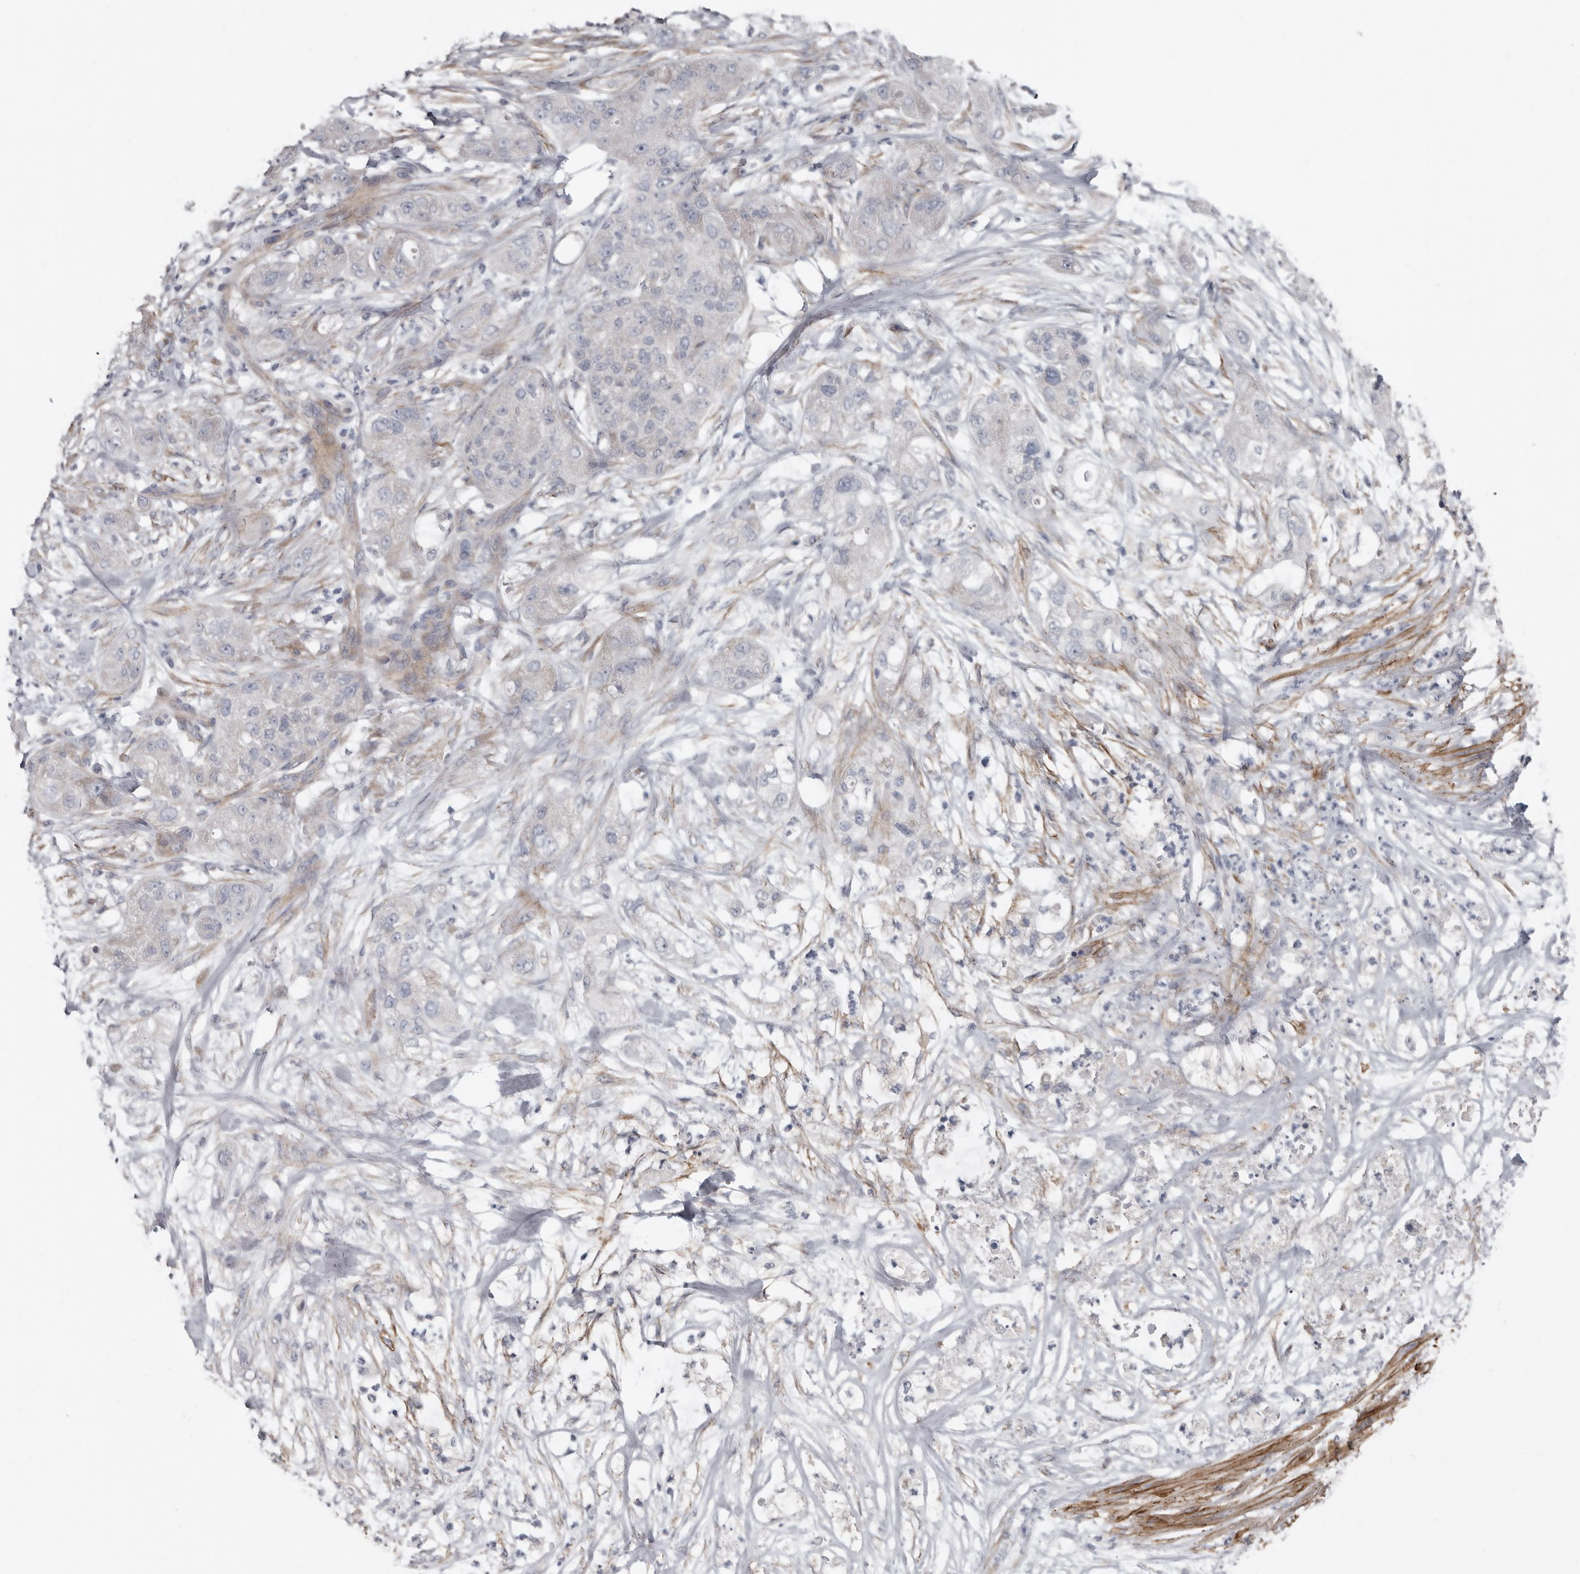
{"staining": {"intensity": "negative", "quantity": "none", "location": "none"}, "tissue": "pancreatic cancer", "cell_type": "Tumor cells", "image_type": "cancer", "snomed": [{"axis": "morphology", "description": "Adenocarcinoma, NOS"}, {"axis": "topography", "description": "Pancreas"}], "caption": "Immunohistochemical staining of human pancreatic adenocarcinoma shows no significant positivity in tumor cells.", "gene": "ZNF114", "patient": {"sex": "female", "age": 78}}